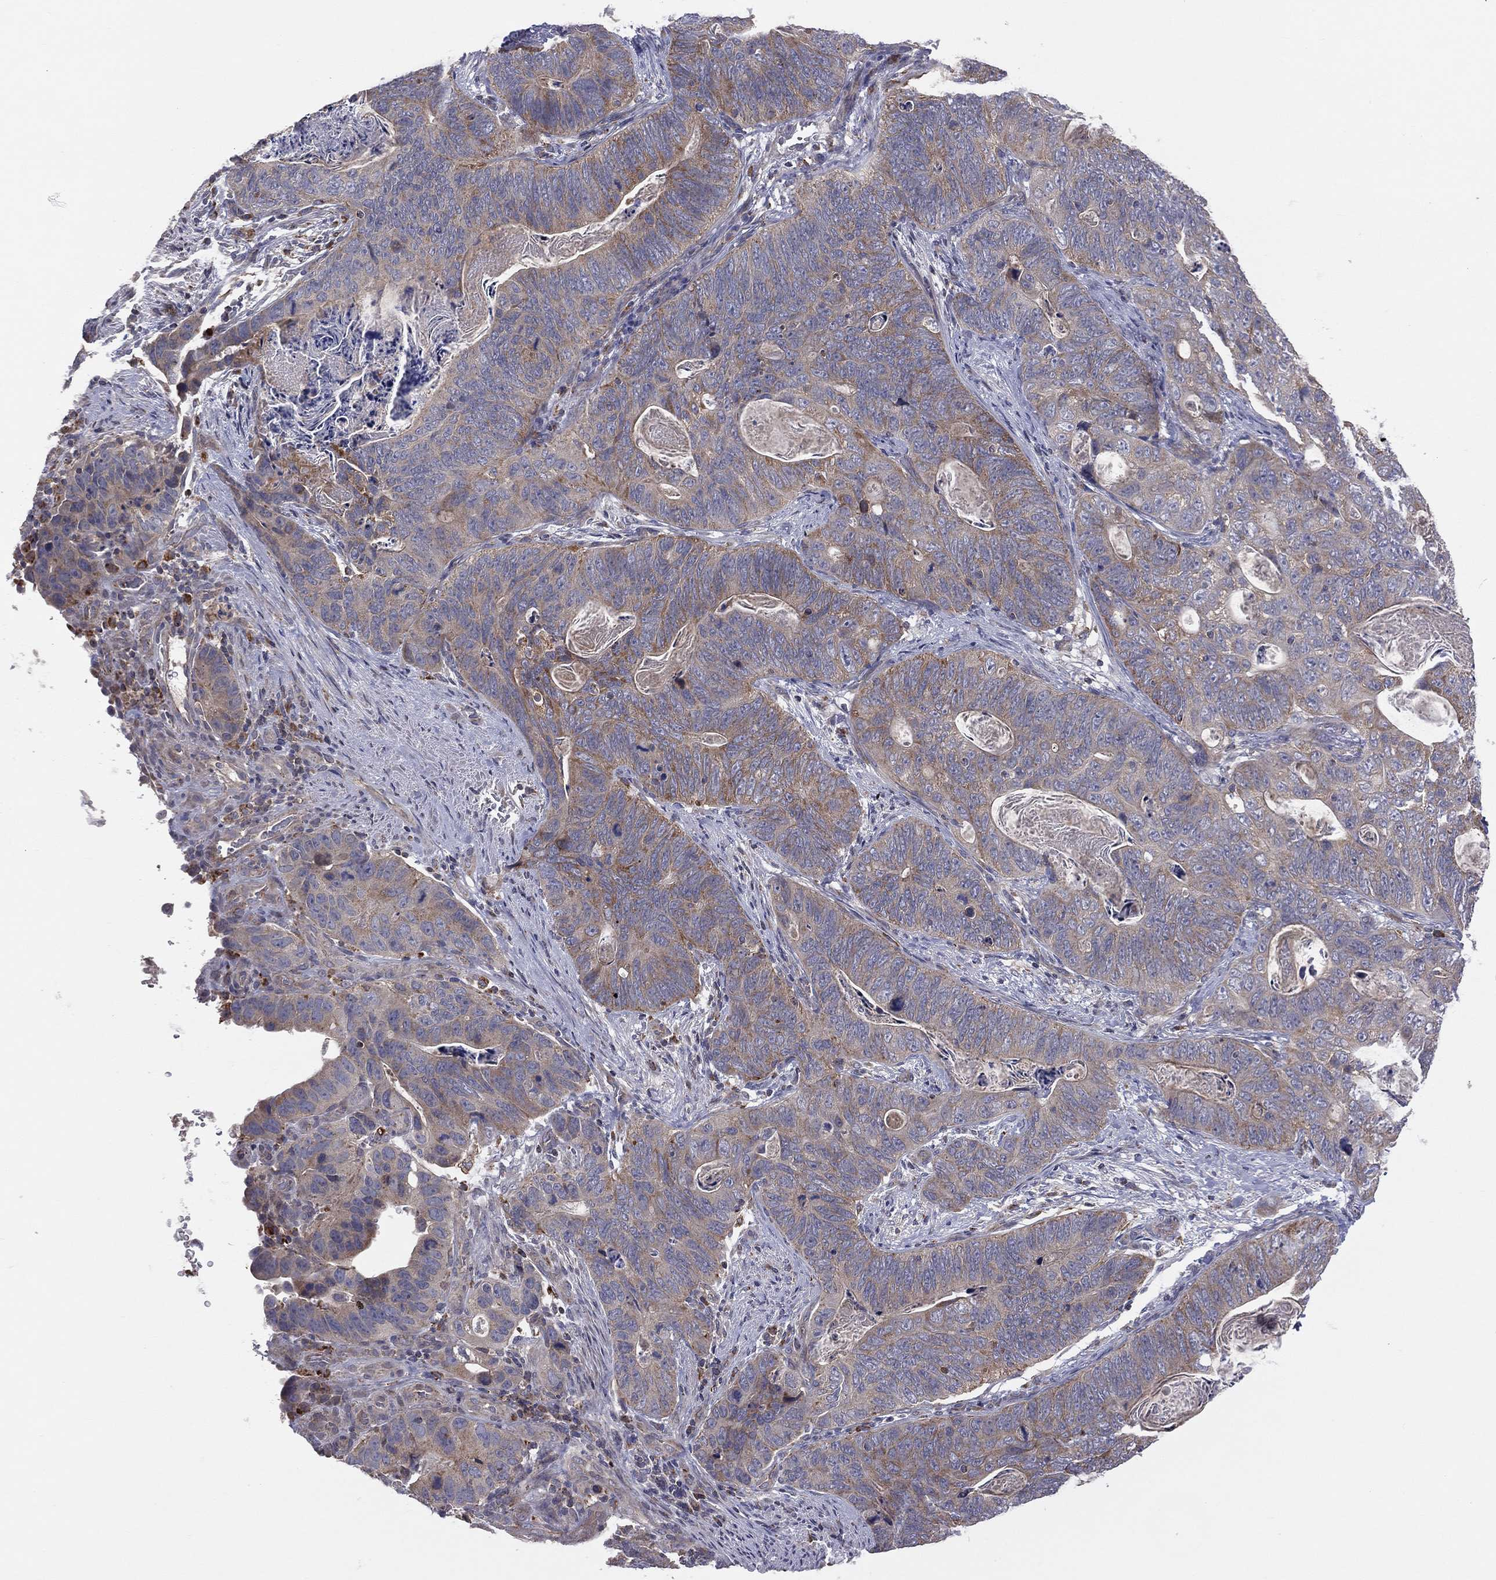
{"staining": {"intensity": "moderate", "quantity": "<25%", "location": "cytoplasmic/membranous"}, "tissue": "stomach cancer", "cell_type": "Tumor cells", "image_type": "cancer", "snomed": [{"axis": "morphology", "description": "Normal tissue, NOS"}, {"axis": "morphology", "description": "Adenocarcinoma, NOS"}, {"axis": "topography", "description": "Stomach"}], "caption": "IHC micrograph of neoplastic tissue: stomach adenocarcinoma stained using IHC demonstrates low levels of moderate protein expression localized specifically in the cytoplasmic/membranous of tumor cells, appearing as a cytoplasmic/membranous brown color.", "gene": "STARD3", "patient": {"sex": "female", "age": 89}}